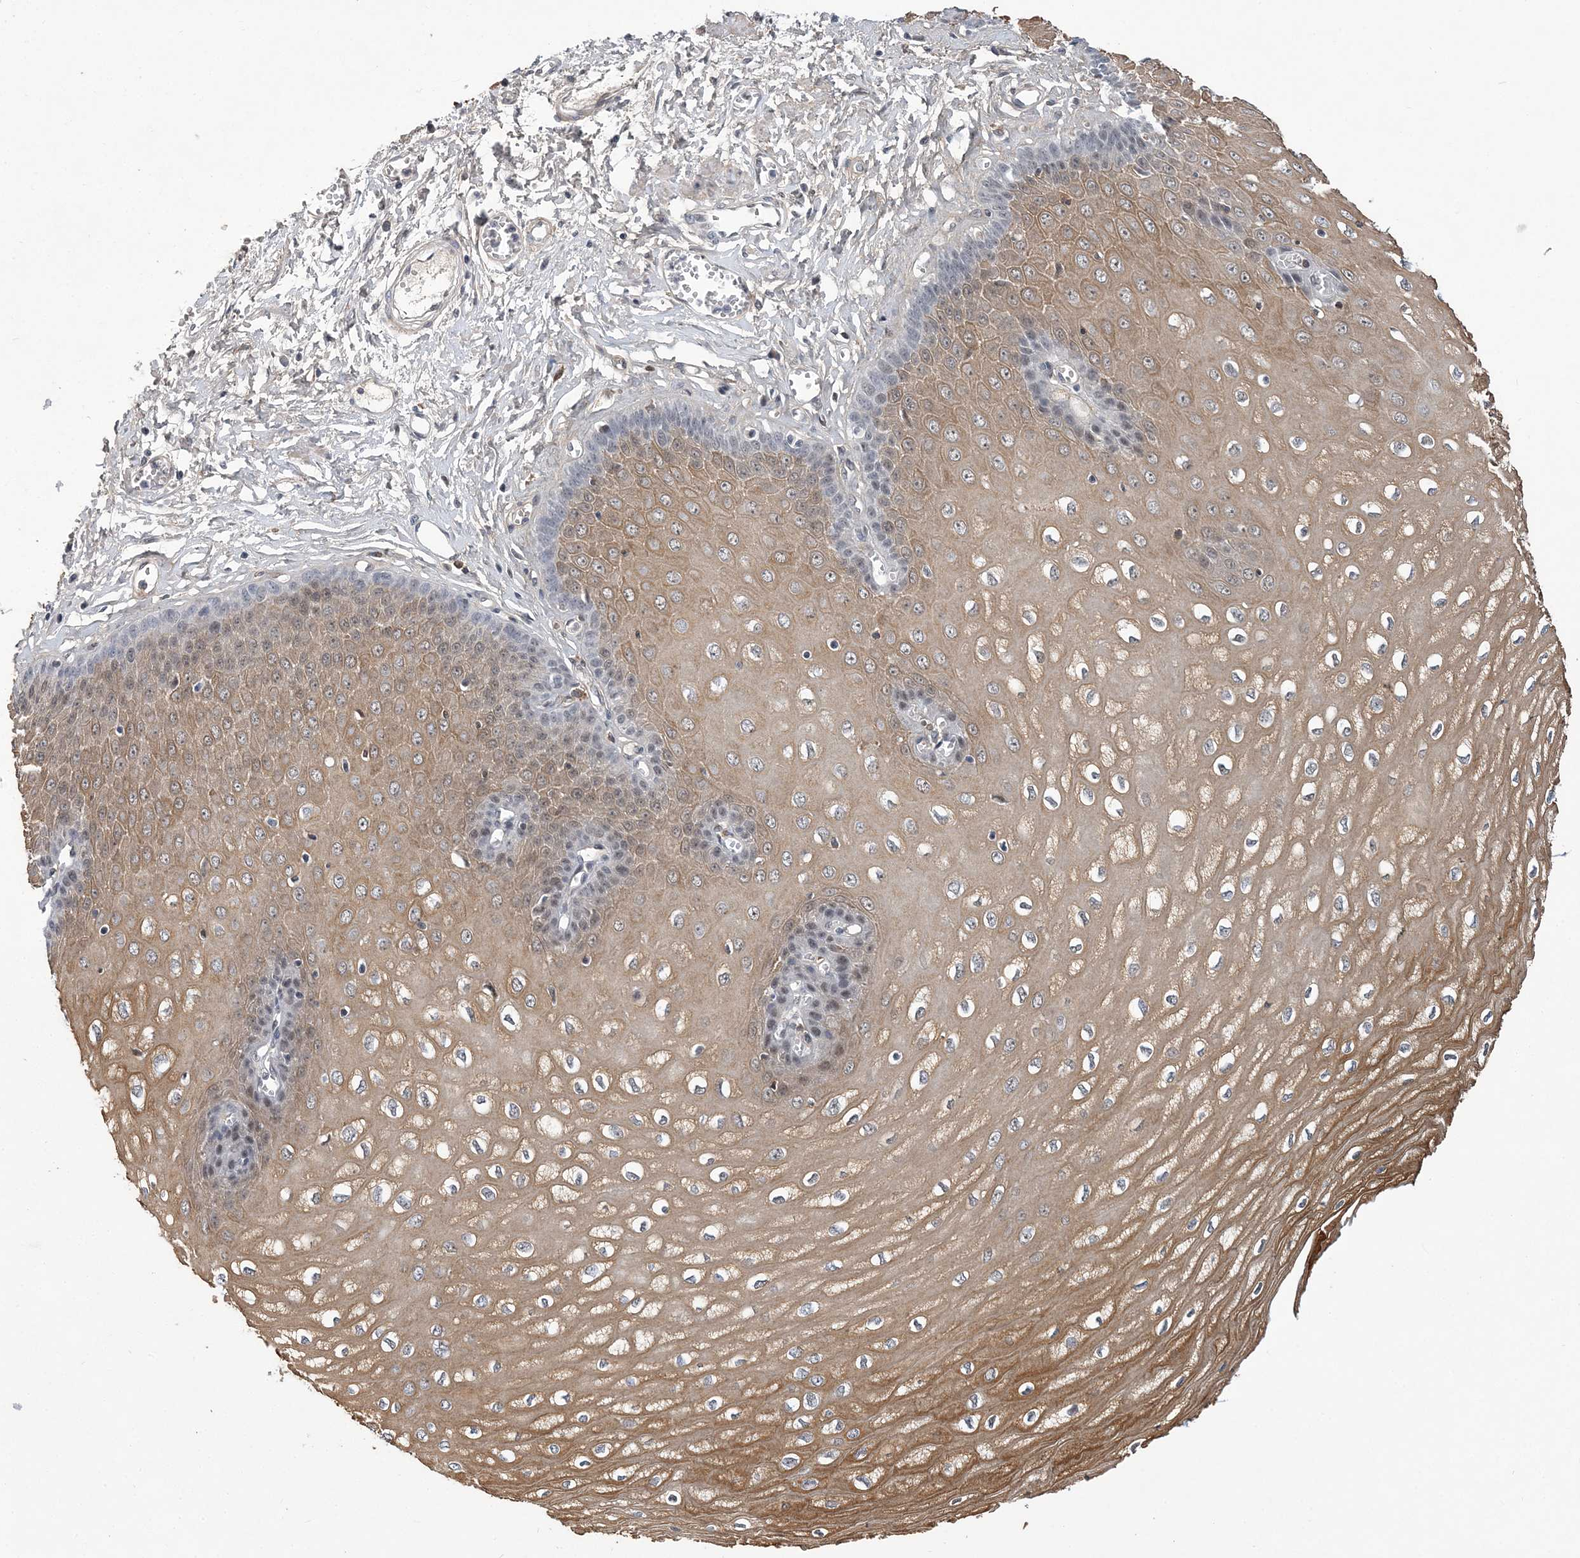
{"staining": {"intensity": "moderate", "quantity": "25%-75%", "location": "cytoplasmic/membranous"}, "tissue": "esophagus", "cell_type": "Squamous epithelial cells", "image_type": "normal", "snomed": [{"axis": "morphology", "description": "Normal tissue, NOS"}, {"axis": "topography", "description": "Esophagus"}], "caption": "Esophagus stained with DAB IHC reveals medium levels of moderate cytoplasmic/membranous expression in approximately 25%-75% of squamous epithelial cells.", "gene": "FAM217A", "patient": {"sex": "male", "age": 60}}